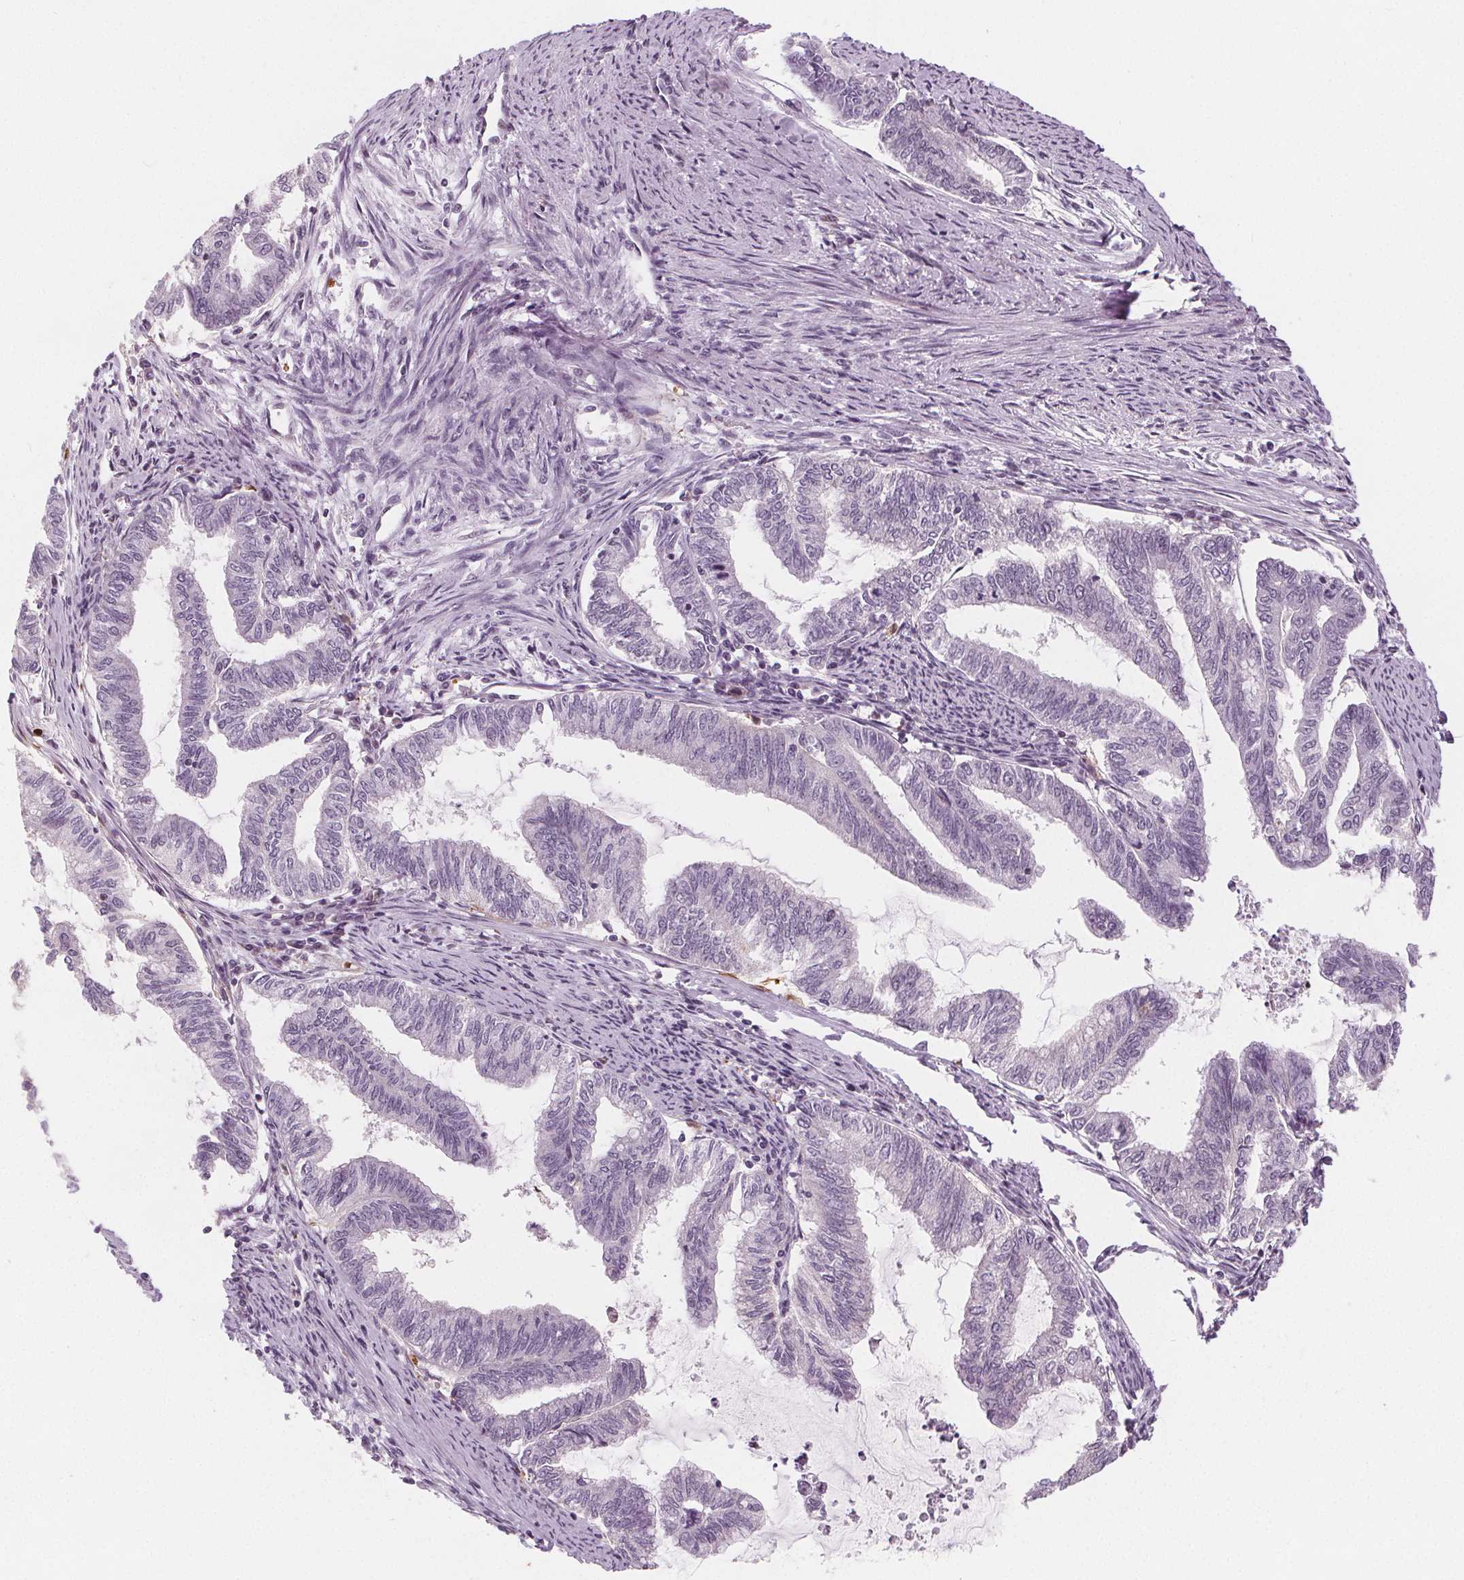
{"staining": {"intensity": "negative", "quantity": "none", "location": "none"}, "tissue": "endometrial cancer", "cell_type": "Tumor cells", "image_type": "cancer", "snomed": [{"axis": "morphology", "description": "Adenocarcinoma, NOS"}, {"axis": "topography", "description": "Endometrium"}], "caption": "Immunohistochemistry (IHC) histopathology image of human endometrial adenocarcinoma stained for a protein (brown), which reveals no staining in tumor cells.", "gene": "DPM2", "patient": {"sex": "female", "age": 79}}